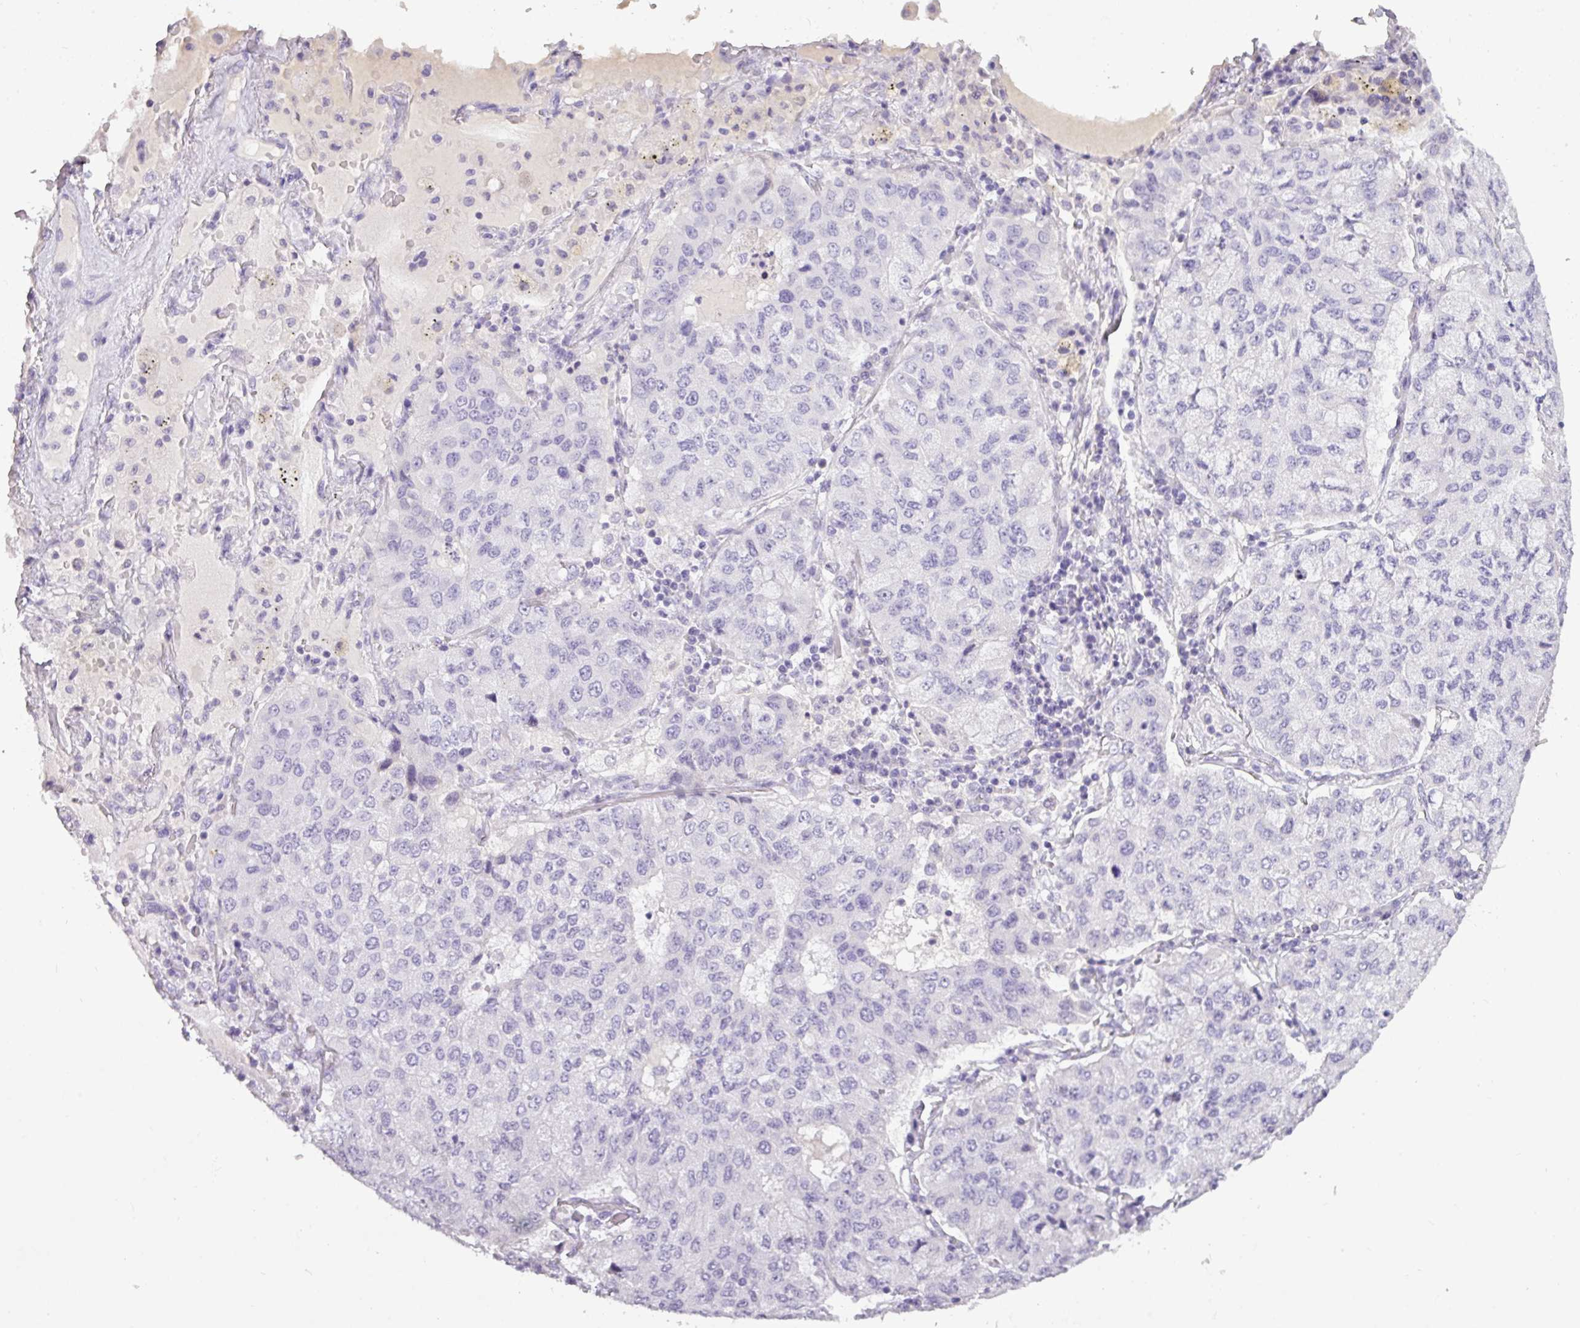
{"staining": {"intensity": "negative", "quantity": "none", "location": "none"}, "tissue": "lung cancer", "cell_type": "Tumor cells", "image_type": "cancer", "snomed": [{"axis": "morphology", "description": "Squamous cell carcinoma, NOS"}, {"axis": "topography", "description": "Lung"}], "caption": "There is no significant positivity in tumor cells of lung cancer.", "gene": "TMEM91", "patient": {"sex": "male", "age": 74}}